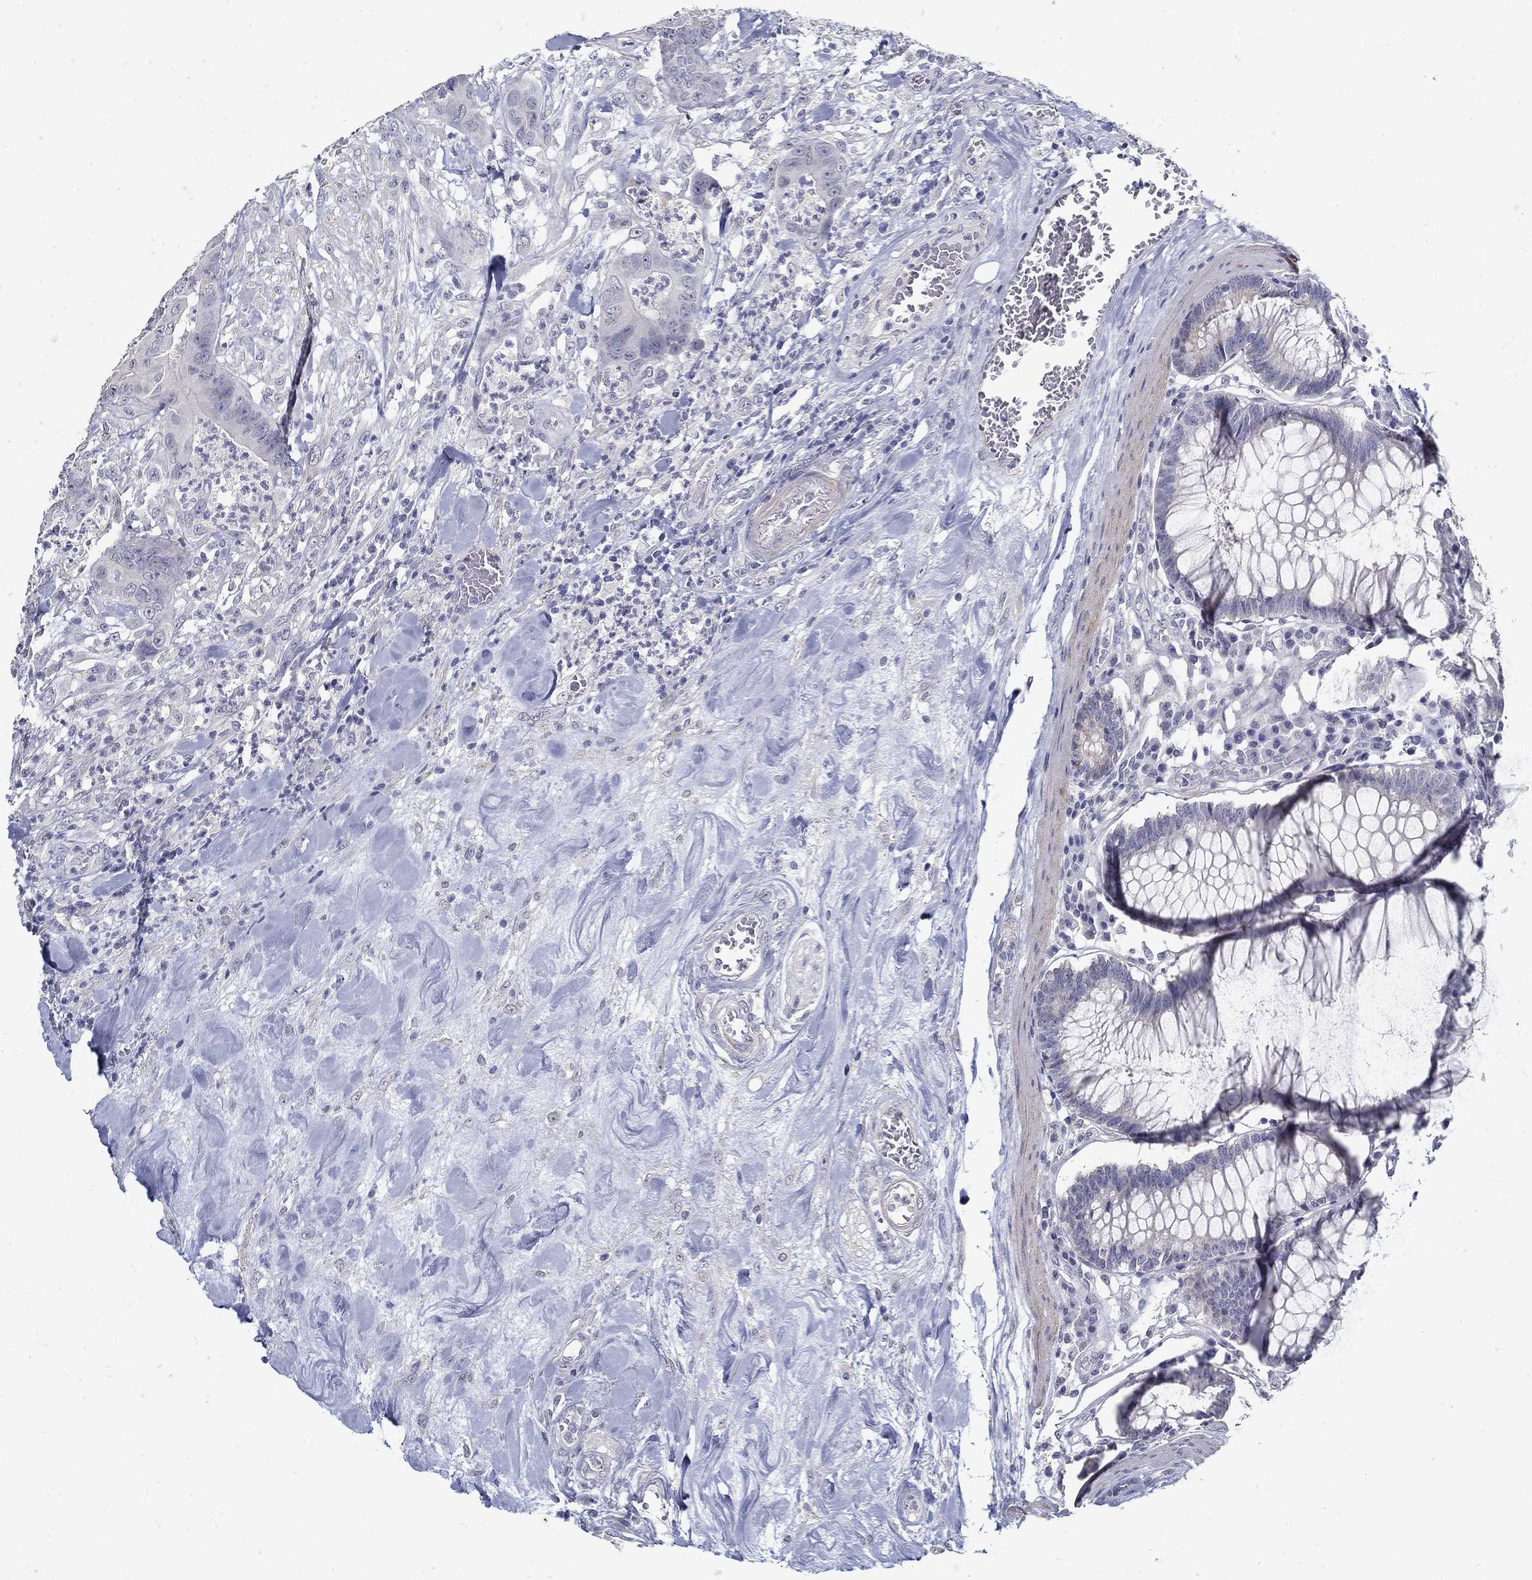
{"staining": {"intensity": "negative", "quantity": "none", "location": "none"}, "tissue": "colorectal cancer", "cell_type": "Tumor cells", "image_type": "cancer", "snomed": [{"axis": "morphology", "description": "Adenocarcinoma, NOS"}, {"axis": "topography", "description": "Colon"}], "caption": "Immunohistochemical staining of adenocarcinoma (colorectal) demonstrates no significant expression in tumor cells.", "gene": "USP29", "patient": {"sex": "male", "age": 84}}